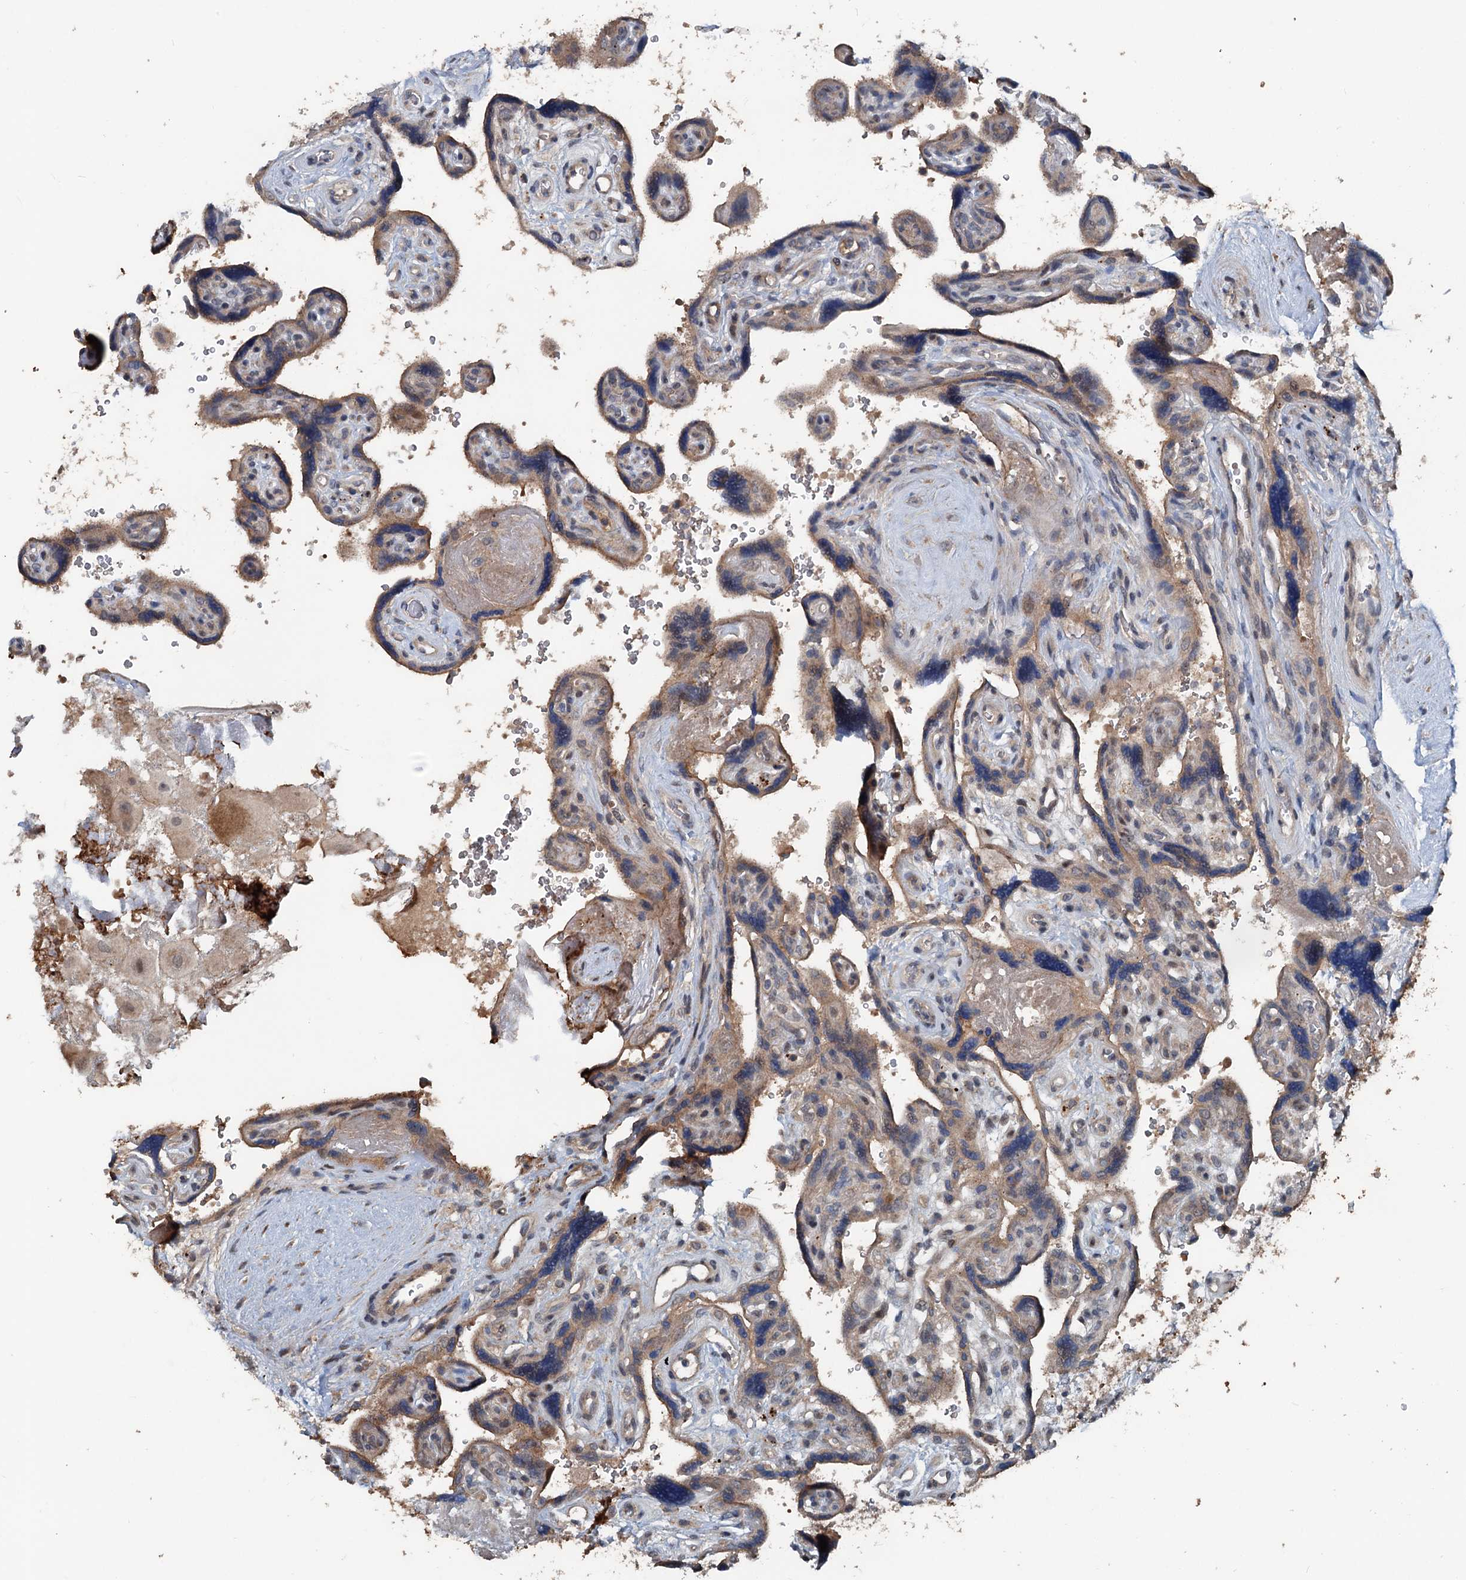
{"staining": {"intensity": "weak", "quantity": "<25%", "location": "cytoplasmic/membranous"}, "tissue": "placenta", "cell_type": "Trophoblastic cells", "image_type": "normal", "snomed": [{"axis": "morphology", "description": "Normal tissue, NOS"}, {"axis": "topography", "description": "Placenta"}], "caption": "An immunohistochemistry (IHC) histopathology image of unremarkable placenta is shown. There is no staining in trophoblastic cells of placenta. Nuclei are stained in blue.", "gene": "TEDC1", "patient": {"sex": "female", "age": 39}}